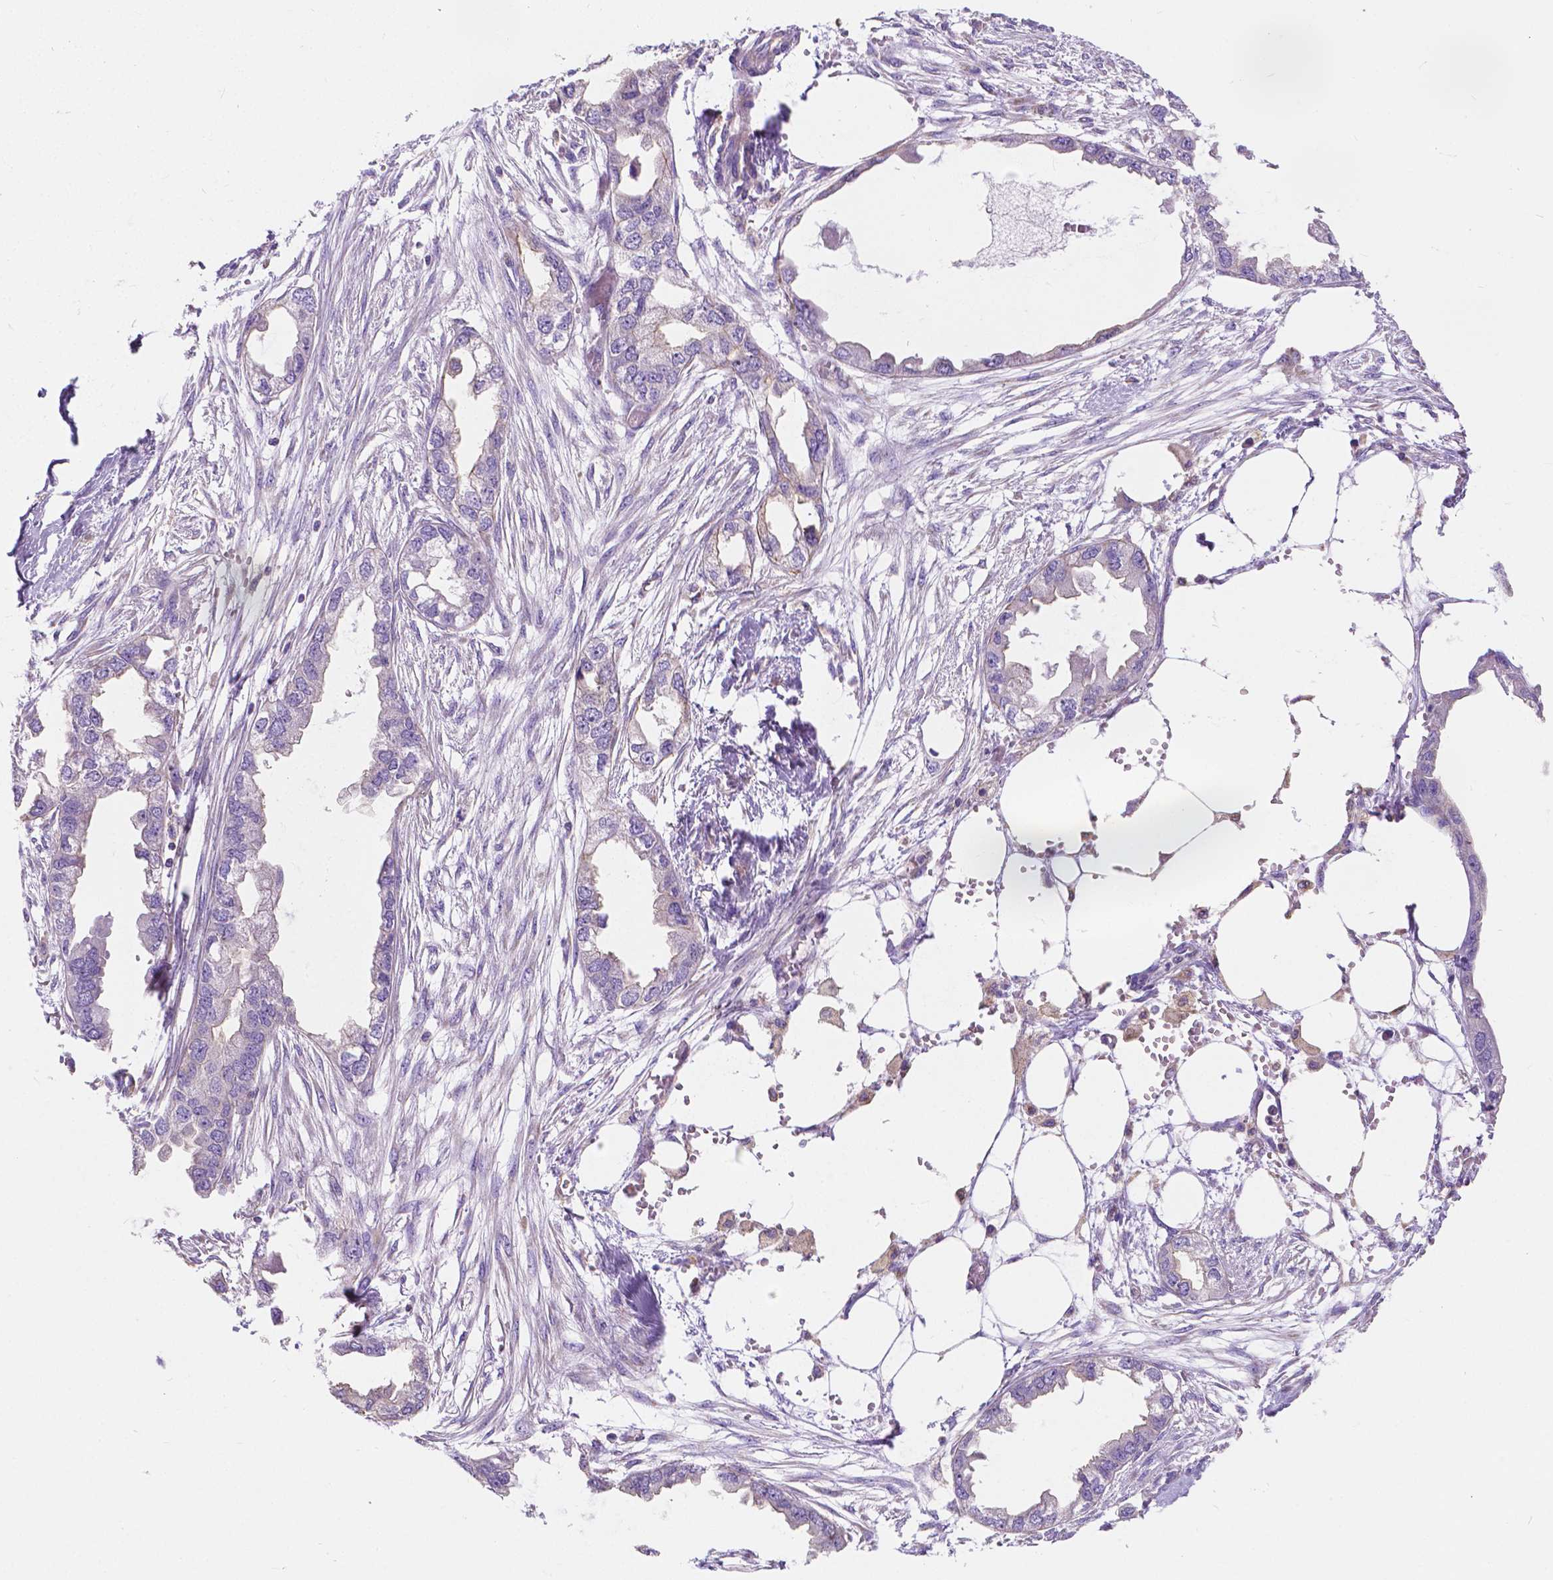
{"staining": {"intensity": "negative", "quantity": "none", "location": "none"}, "tissue": "endometrial cancer", "cell_type": "Tumor cells", "image_type": "cancer", "snomed": [{"axis": "morphology", "description": "Adenocarcinoma, NOS"}, {"axis": "morphology", "description": "Adenocarcinoma, metastatic, NOS"}, {"axis": "topography", "description": "Adipose tissue"}, {"axis": "topography", "description": "Endometrium"}], "caption": "Human metastatic adenocarcinoma (endometrial) stained for a protein using immunohistochemistry displays no staining in tumor cells.", "gene": "RAB20", "patient": {"sex": "female", "age": 67}}